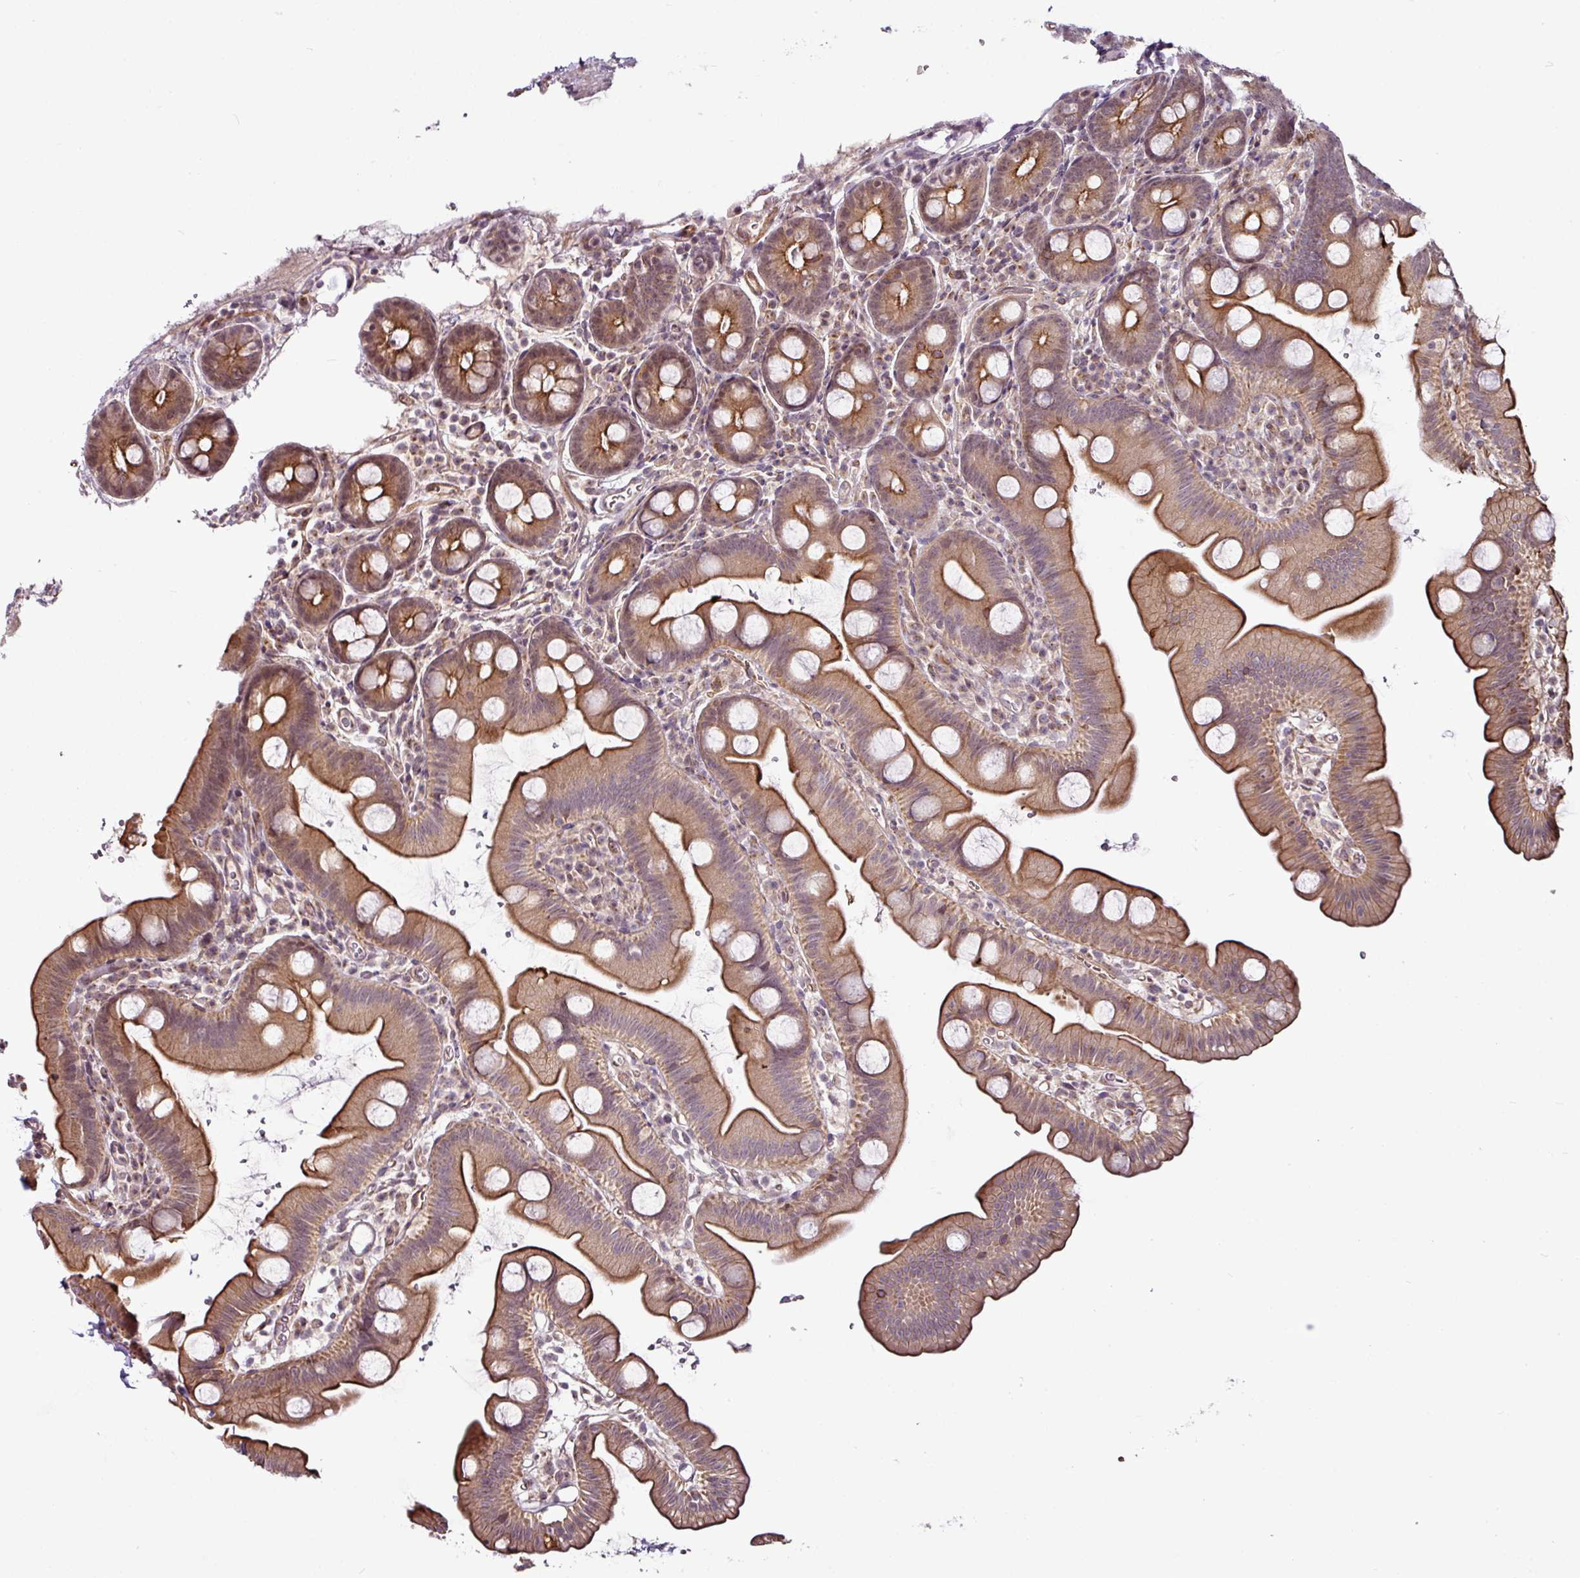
{"staining": {"intensity": "strong", "quantity": ">75%", "location": "cytoplasmic/membranous"}, "tissue": "small intestine", "cell_type": "Glandular cells", "image_type": "normal", "snomed": [{"axis": "morphology", "description": "Normal tissue, NOS"}, {"axis": "topography", "description": "Small intestine"}], "caption": "Immunohistochemistry (IHC) histopathology image of normal human small intestine stained for a protein (brown), which demonstrates high levels of strong cytoplasmic/membranous expression in about >75% of glandular cells.", "gene": "DCAF13", "patient": {"sex": "female", "age": 68}}